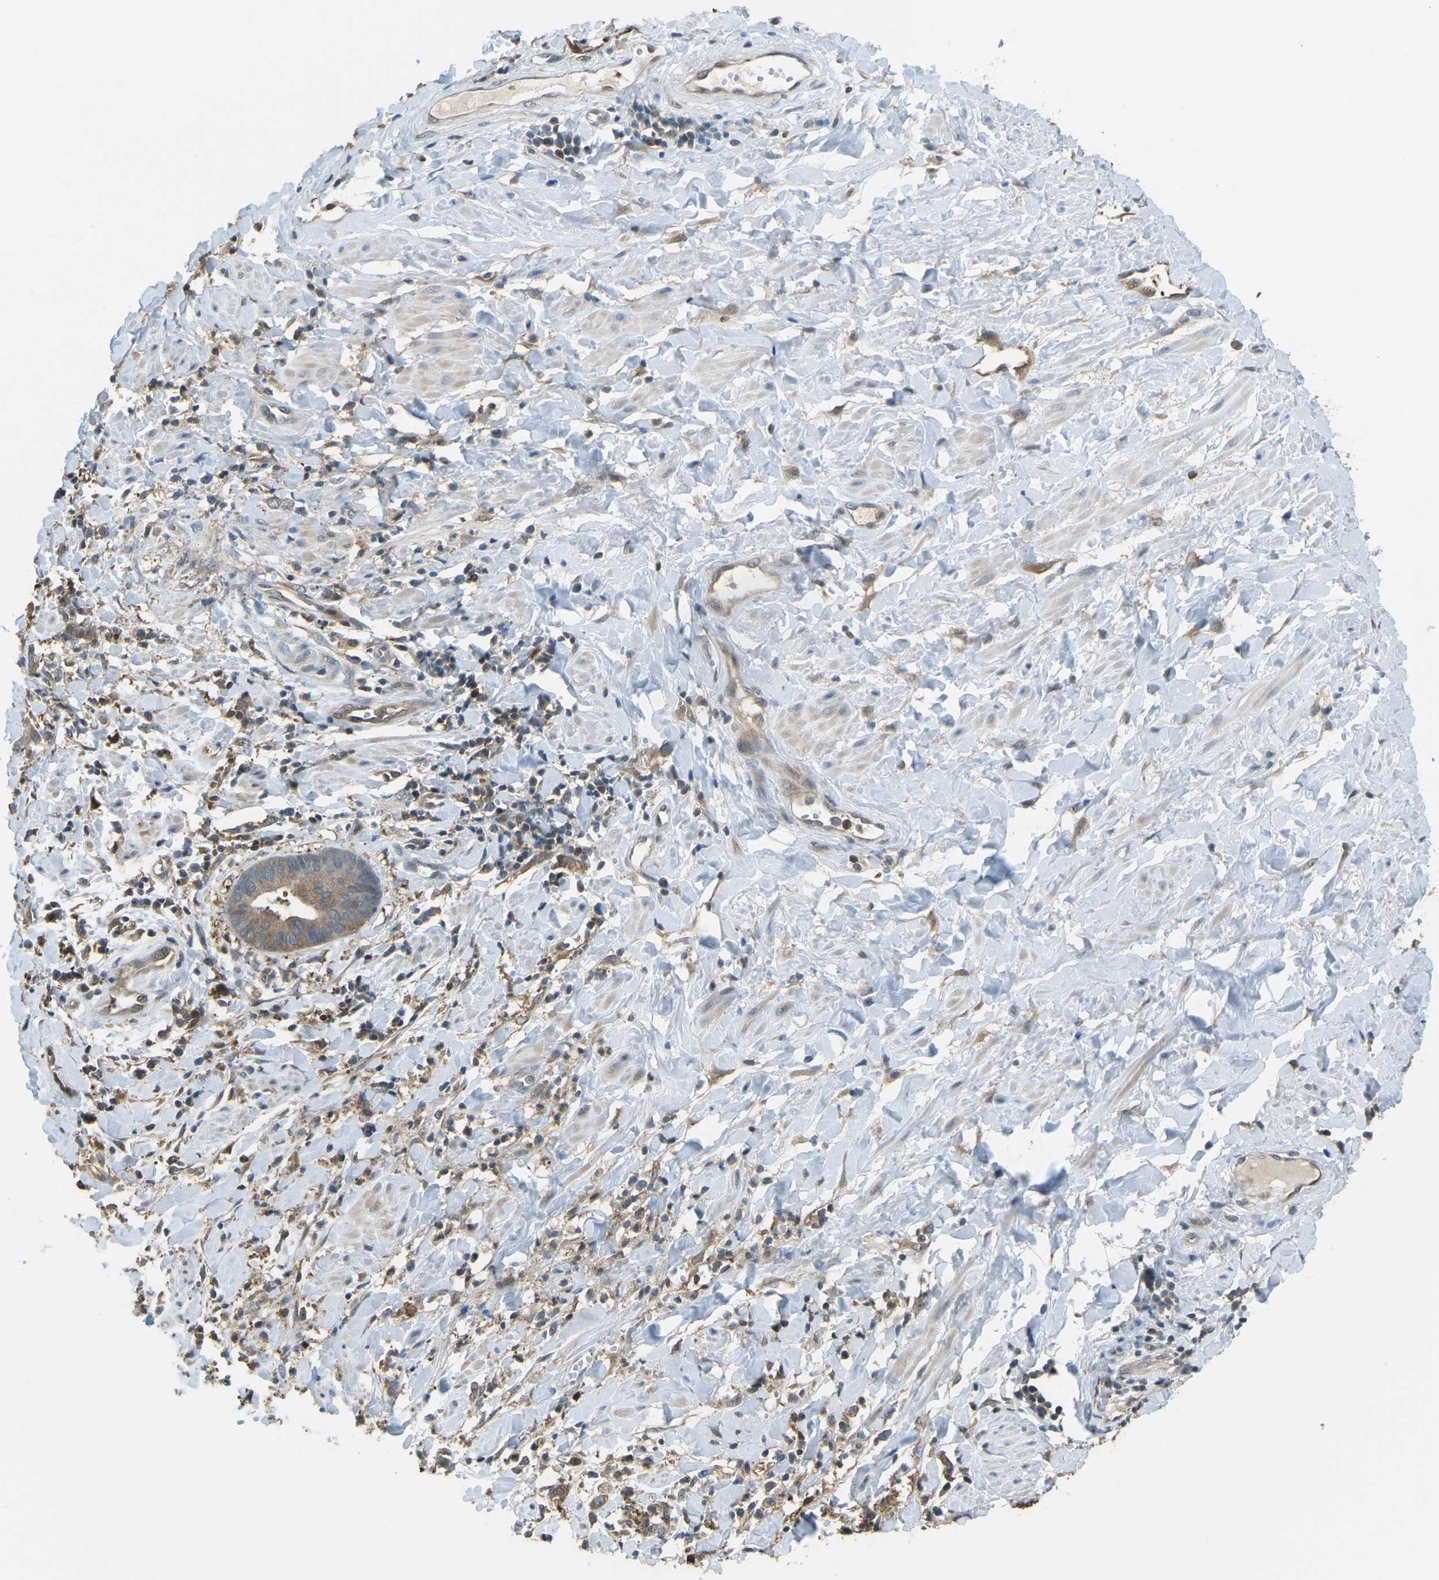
{"staining": {"intensity": "moderate", "quantity": ">75%", "location": "cytoplasmic/membranous"}, "tissue": "cervical cancer", "cell_type": "Tumor cells", "image_type": "cancer", "snomed": [{"axis": "morphology", "description": "Adenocarcinoma, NOS"}, {"axis": "topography", "description": "Cervix"}], "caption": "Human cervical cancer stained for a protein (brown) displays moderate cytoplasmic/membranous positive positivity in about >75% of tumor cells.", "gene": "PIEZO2", "patient": {"sex": "female", "age": 44}}